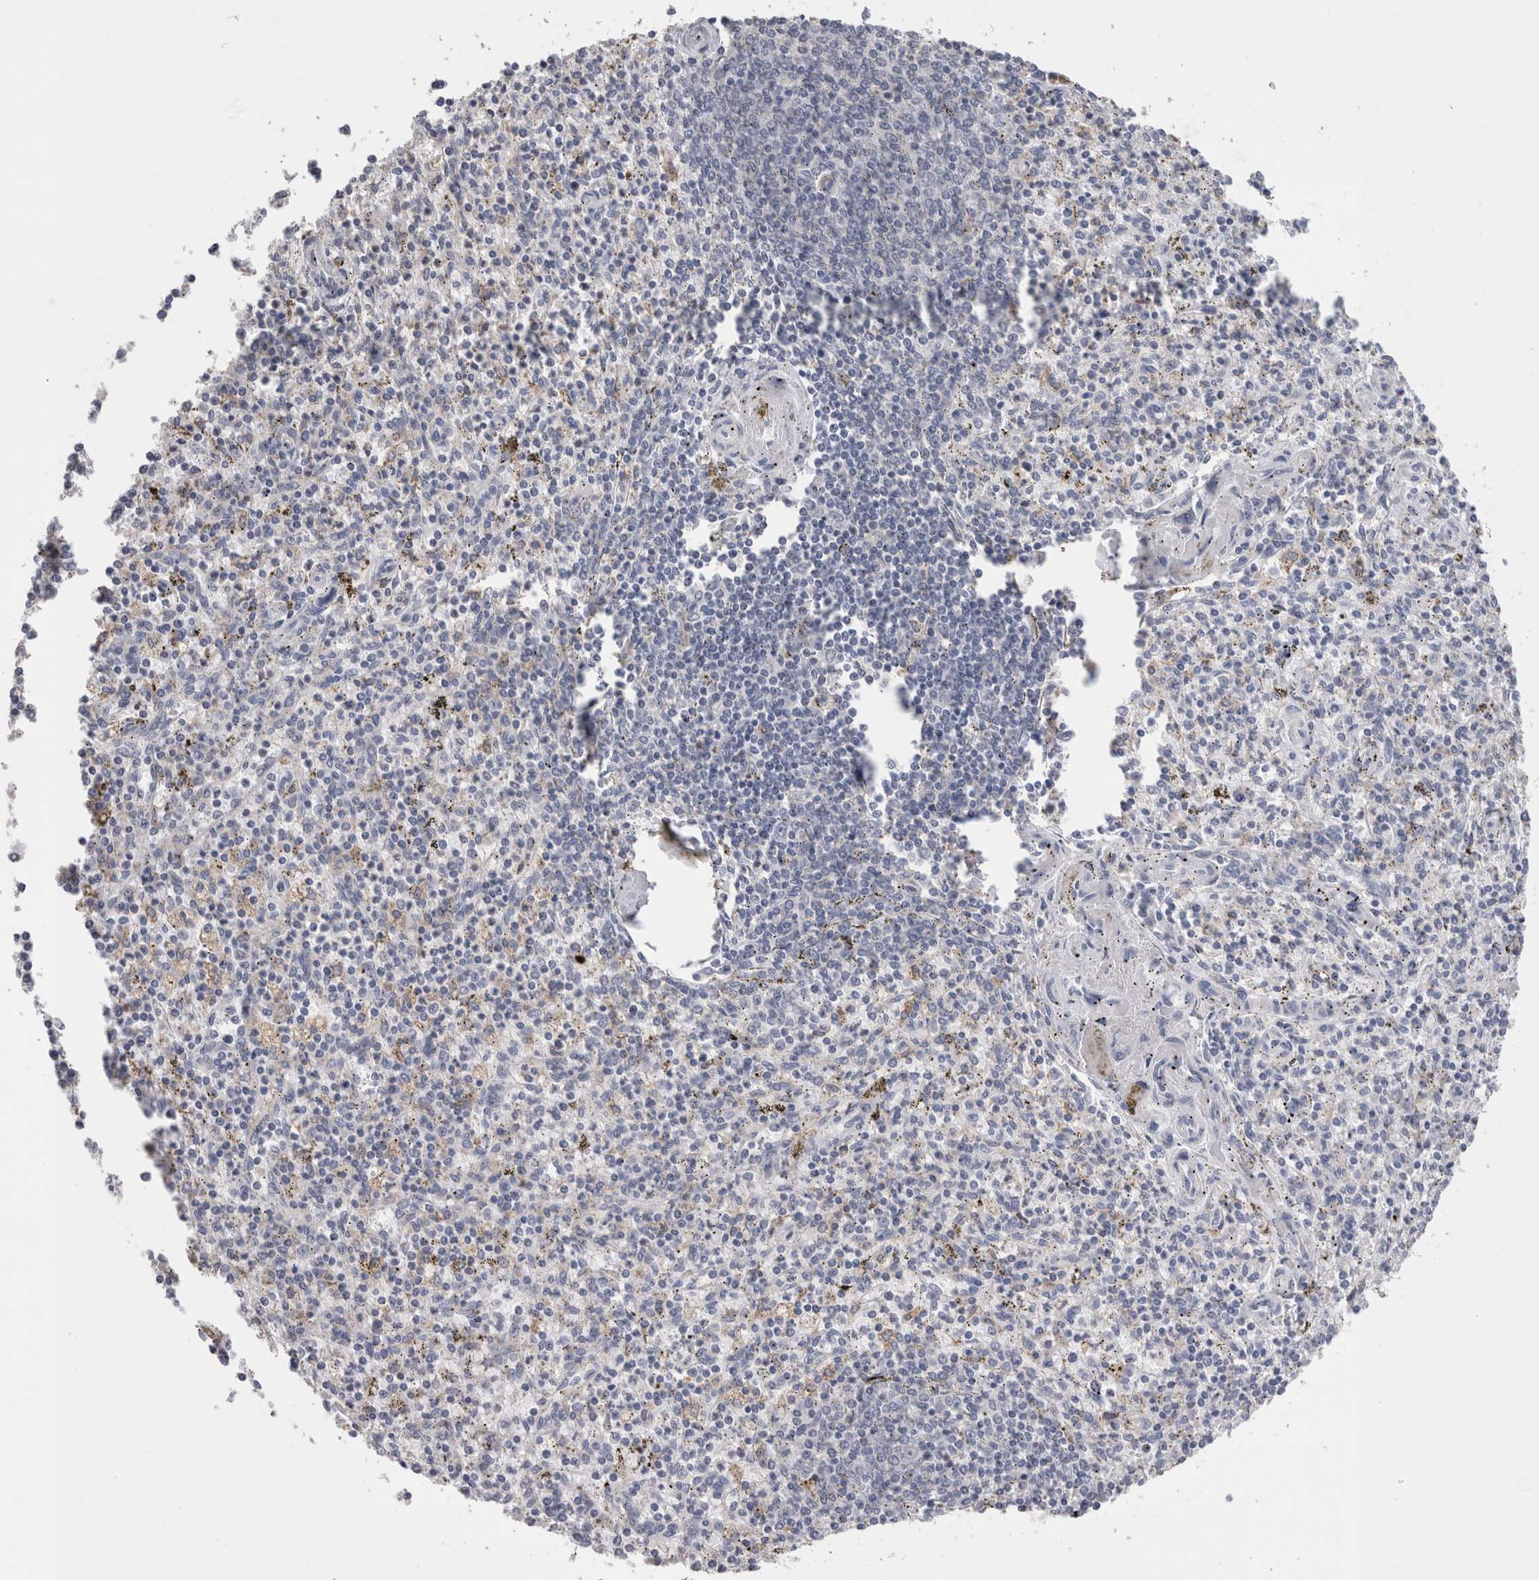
{"staining": {"intensity": "negative", "quantity": "none", "location": "none"}, "tissue": "spleen", "cell_type": "Cells in red pulp", "image_type": "normal", "snomed": [{"axis": "morphology", "description": "Normal tissue, NOS"}, {"axis": "topography", "description": "Spleen"}], "caption": "Immunohistochemistry (IHC) image of unremarkable spleen: spleen stained with DAB (3,3'-diaminobenzidine) reveals no significant protein positivity in cells in red pulp. (Brightfield microscopy of DAB (3,3'-diaminobenzidine) immunohistochemistry (IHC) at high magnification).", "gene": "GDAP1", "patient": {"sex": "male", "age": 72}}